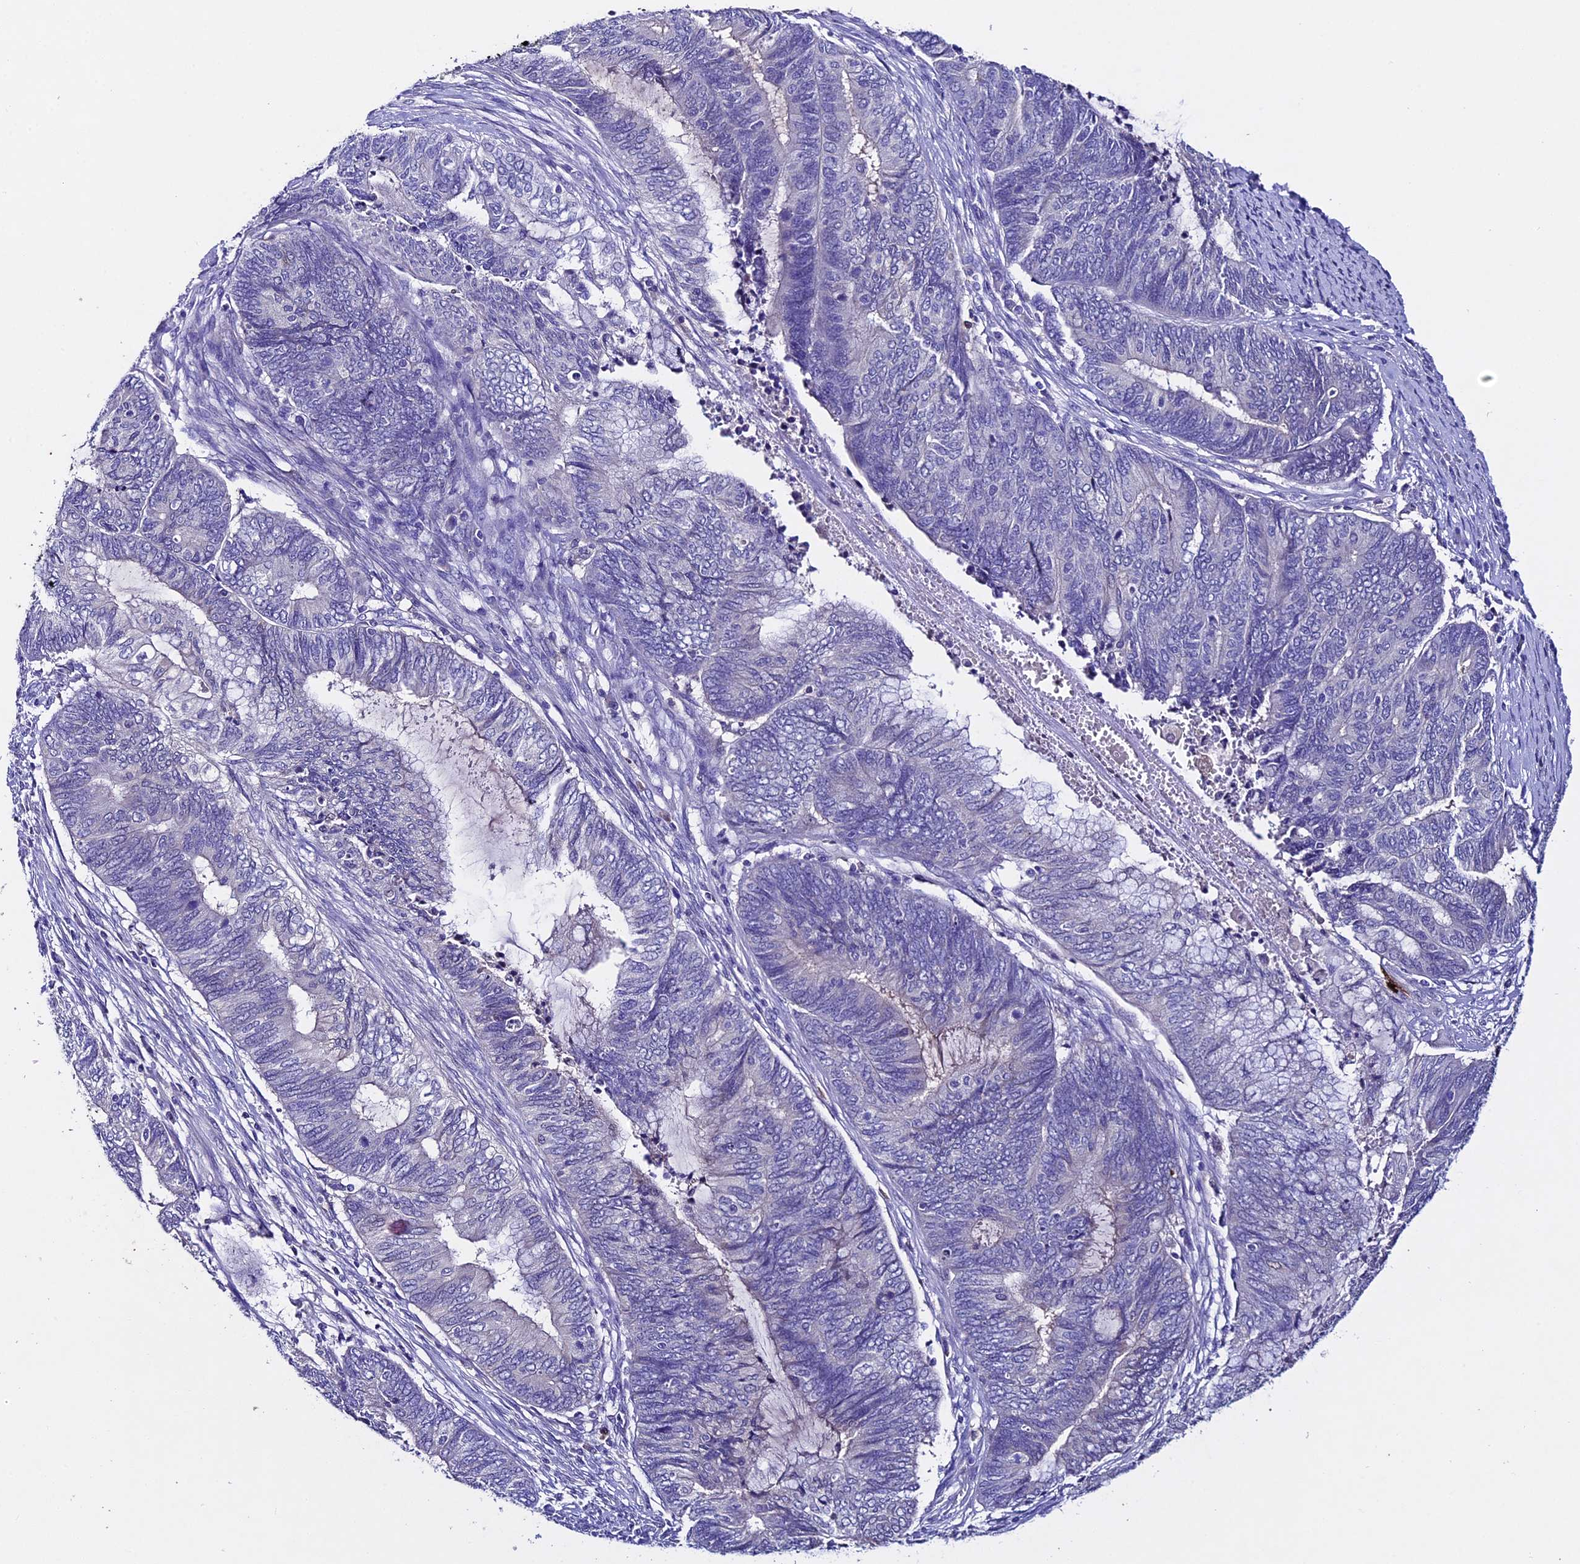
{"staining": {"intensity": "negative", "quantity": "none", "location": "none"}, "tissue": "endometrial cancer", "cell_type": "Tumor cells", "image_type": "cancer", "snomed": [{"axis": "morphology", "description": "Adenocarcinoma, NOS"}, {"axis": "topography", "description": "Uterus"}, {"axis": "topography", "description": "Endometrium"}], "caption": "Tumor cells are negative for protein expression in human endometrial cancer.", "gene": "TGDS", "patient": {"sex": "female", "age": 70}}